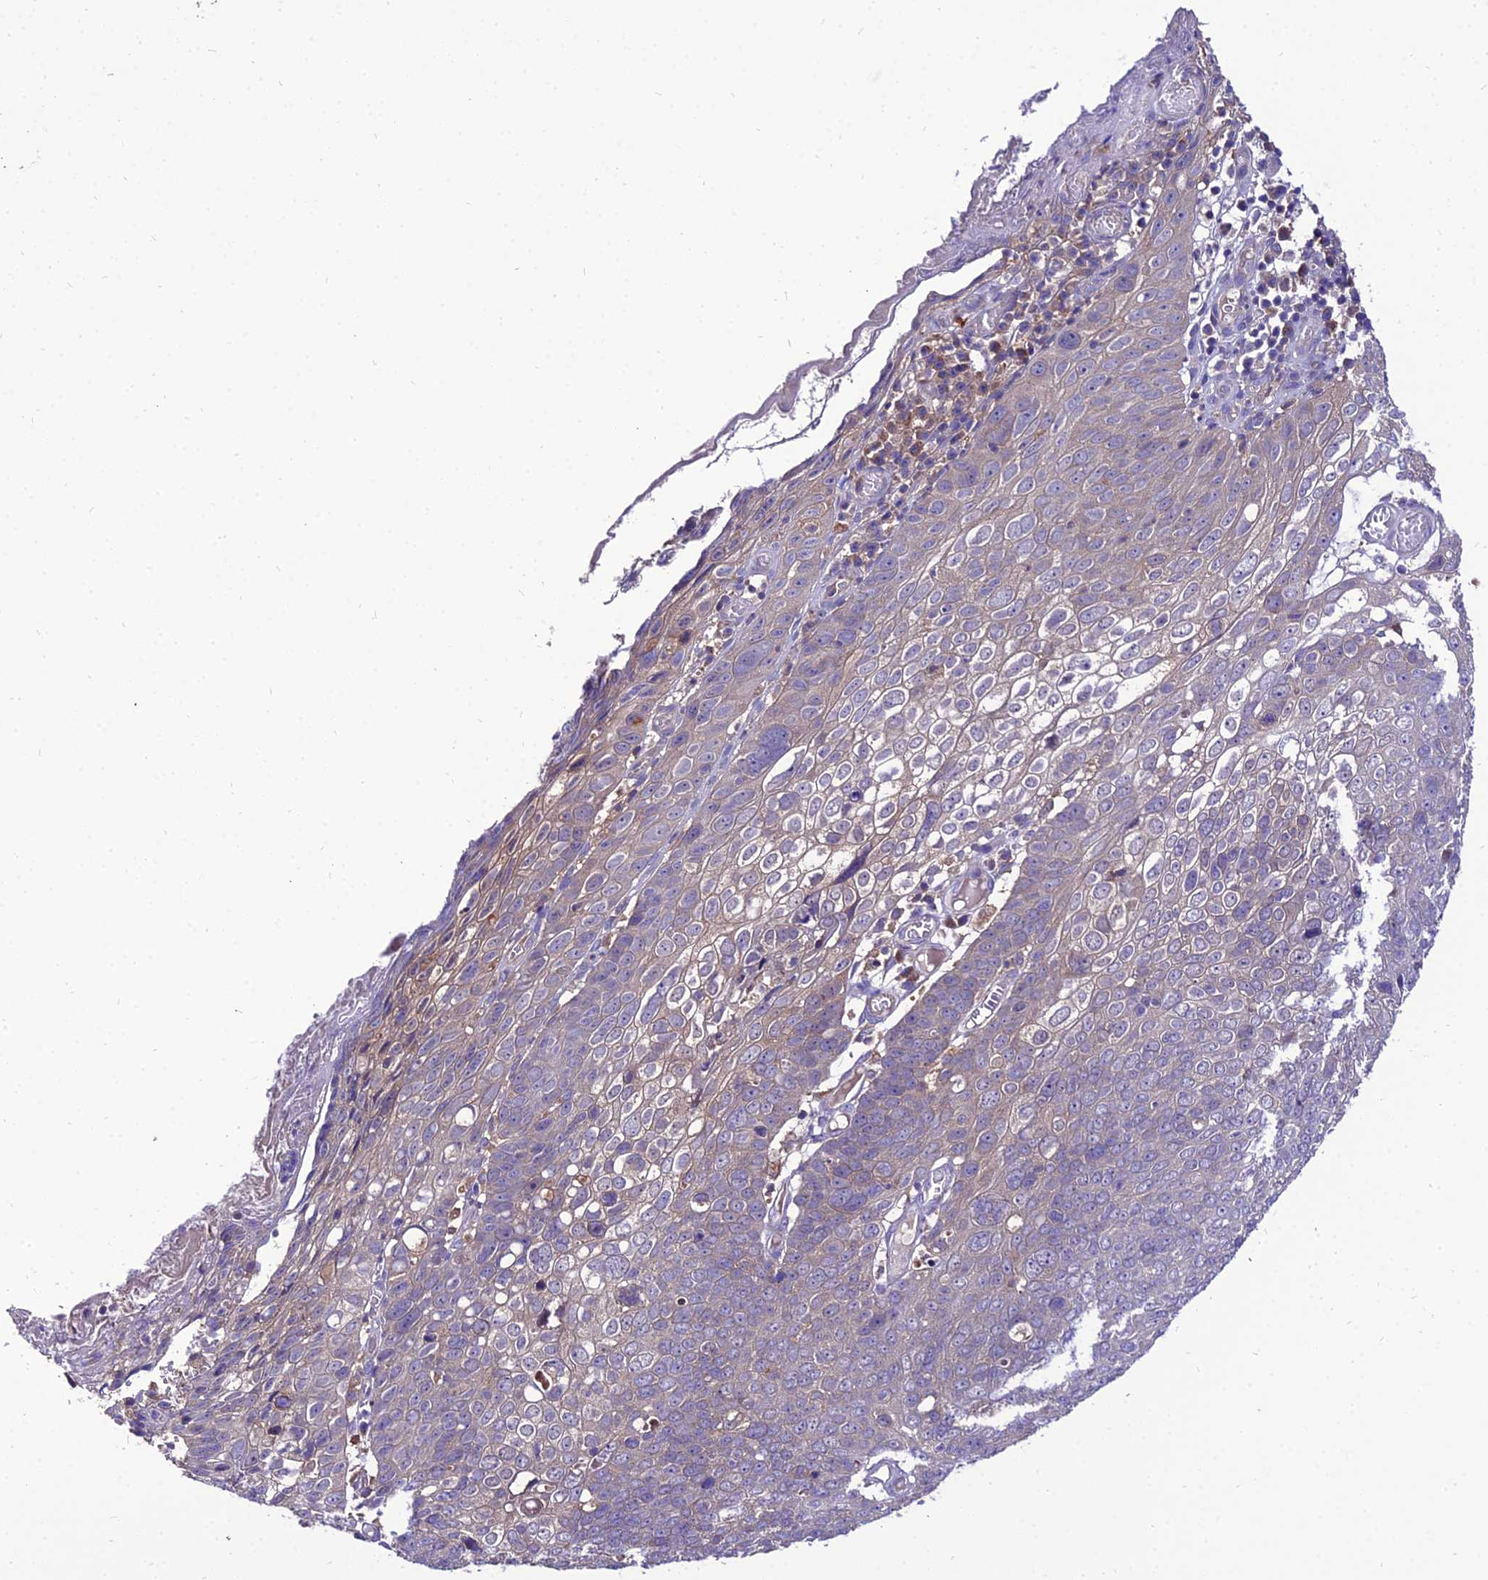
{"staining": {"intensity": "negative", "quantity": "none", "location": "none"}, "tissue": "skin cancer", "cell_type": "Tumor cells", "image_type": "cancer", "snomed": [{"axis": "morphology", "description": "Squamous cell carcinoma, NOS"}, {"axis": "topography", "description": "Skin"}], "caption": "Skin cancer (squamous cell carcinoma) was stained to show a protein in brown. There is no significant expression in tumor cells.", "gene": "C2orf69", "patient": {"sex": "male", "age": 71}}